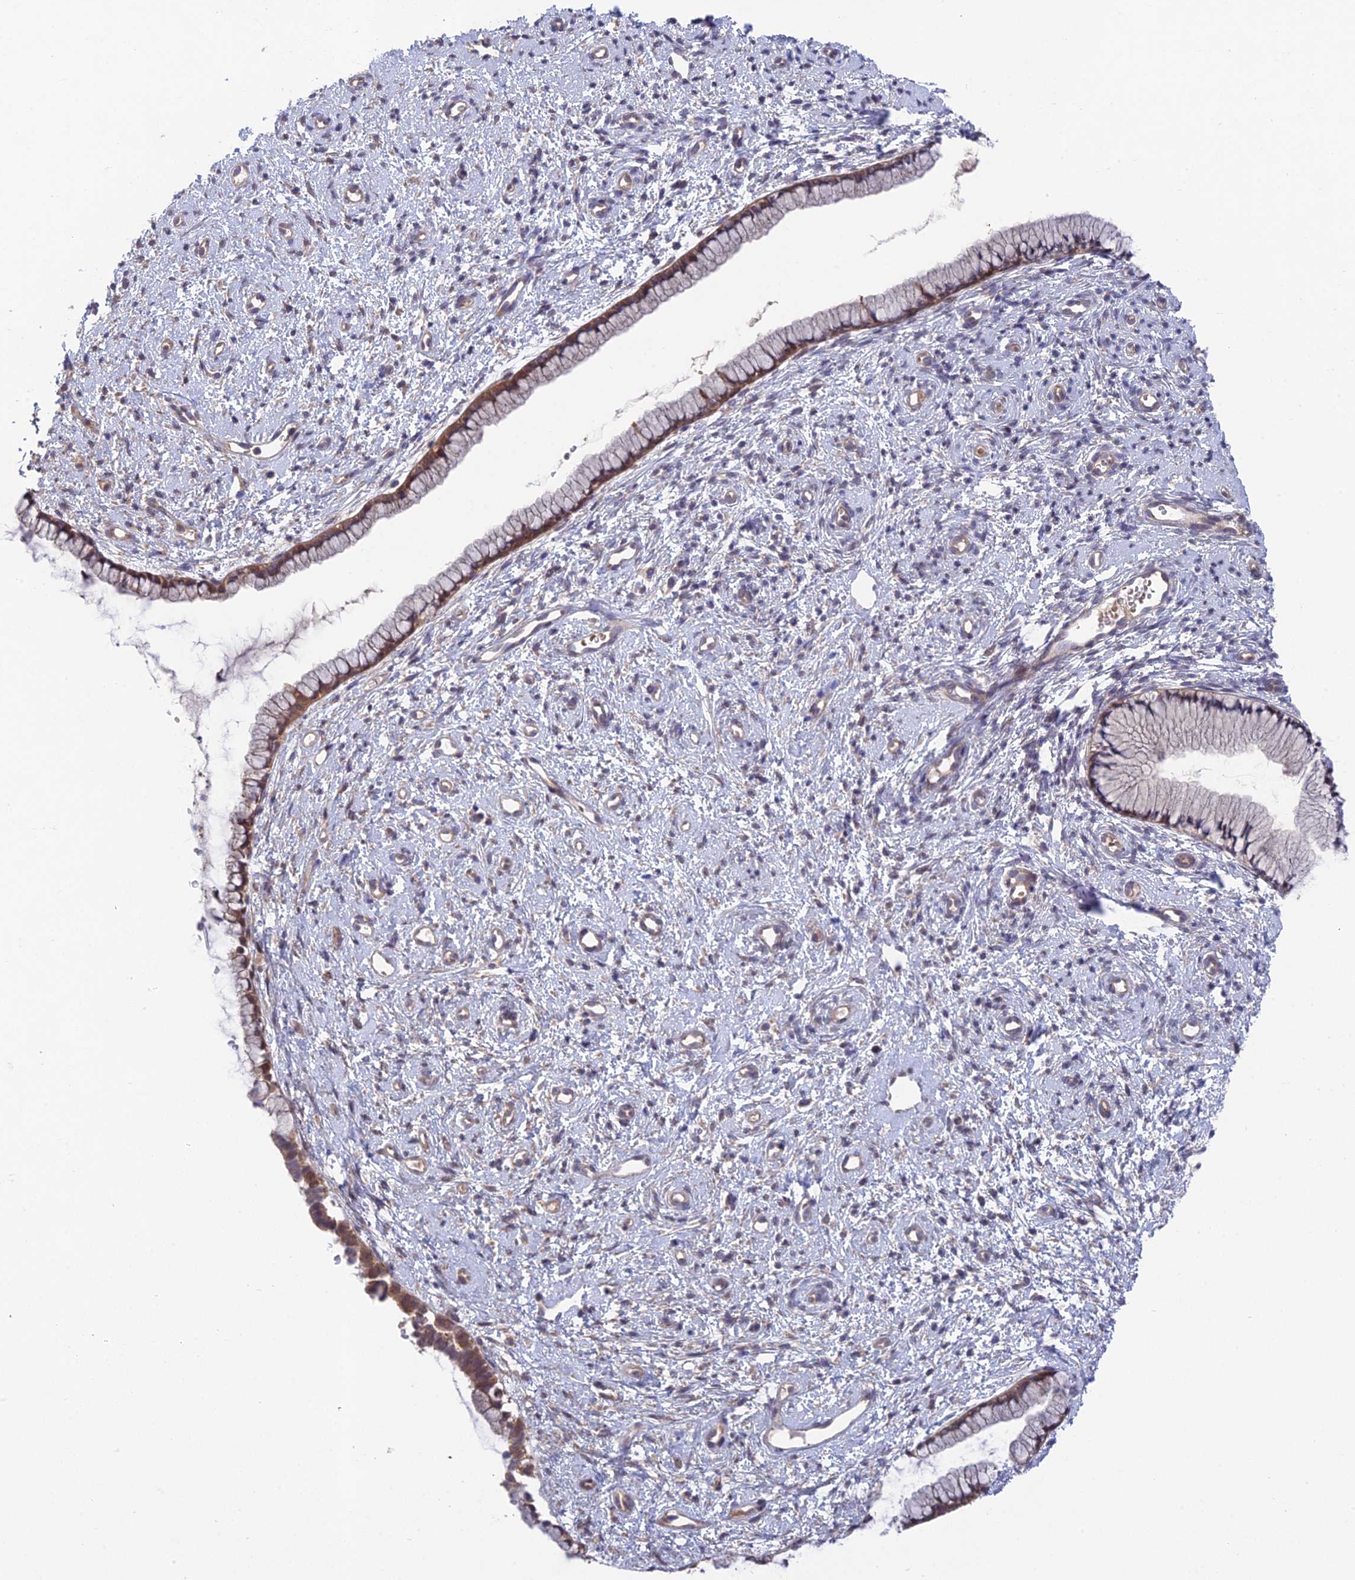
{"staining": {"intensity": "moderate", "quantity": ">75%", "location": "cytoplasmic/membranous,nuclear"}, "tissue": "cervix", "cell_type": "Glandular cells", "image_type": "normal", "snomed": [{"axis": "morphology", "description": "Normal tissue, NOS"}, {"axis": "topography", "description": "Cervix"}], "caption": "An IHC image of unremarkable tissue is shown. Protein staining in brown highlights moderate cytoplasmic/membranous,nuclear positivity in cervix within glandular cells.", "gene": "UROS", "patient": {"sex": "female", "age": 57}}